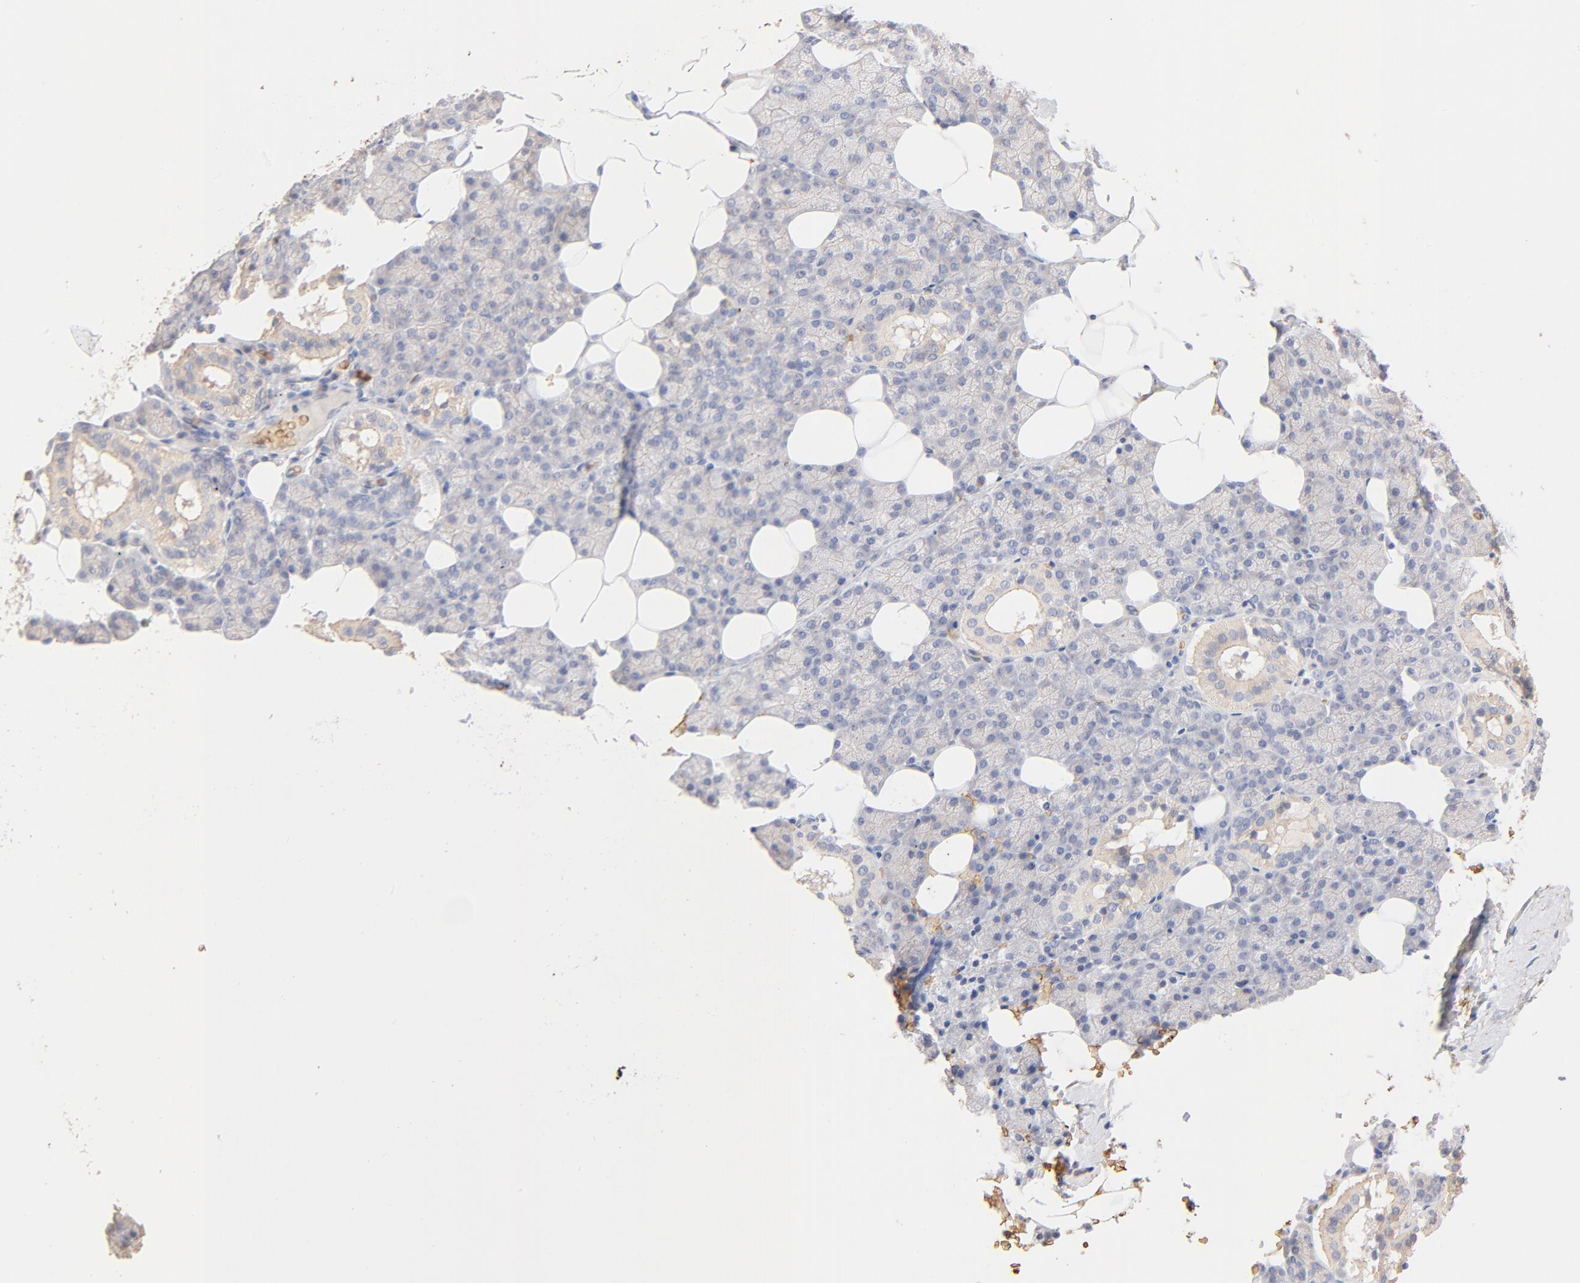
{"staining": {"intensity": "negative", "quantity": "none", "location": "none"}, "tissue": "salivary gland", "cell_type": "Glandular cells", "image_type": "normal", "snomed": [{"axis": "morphology", "description": "Normal tissue, NOS"}, {"axis": "topography", "description": "Lymph node"}, {"axis": "topography", "description": "Salivary gland"}], "caption": "The micrograph shows no significant staining in glandular cells of salivary gland. Brightfield microscopy of immunohistochemistry stained with DAB (brown) and hematoxylin (blue), captured at high magnification.", "gene": "SPTB", "patient": {"sex": "male", "age": 8}}